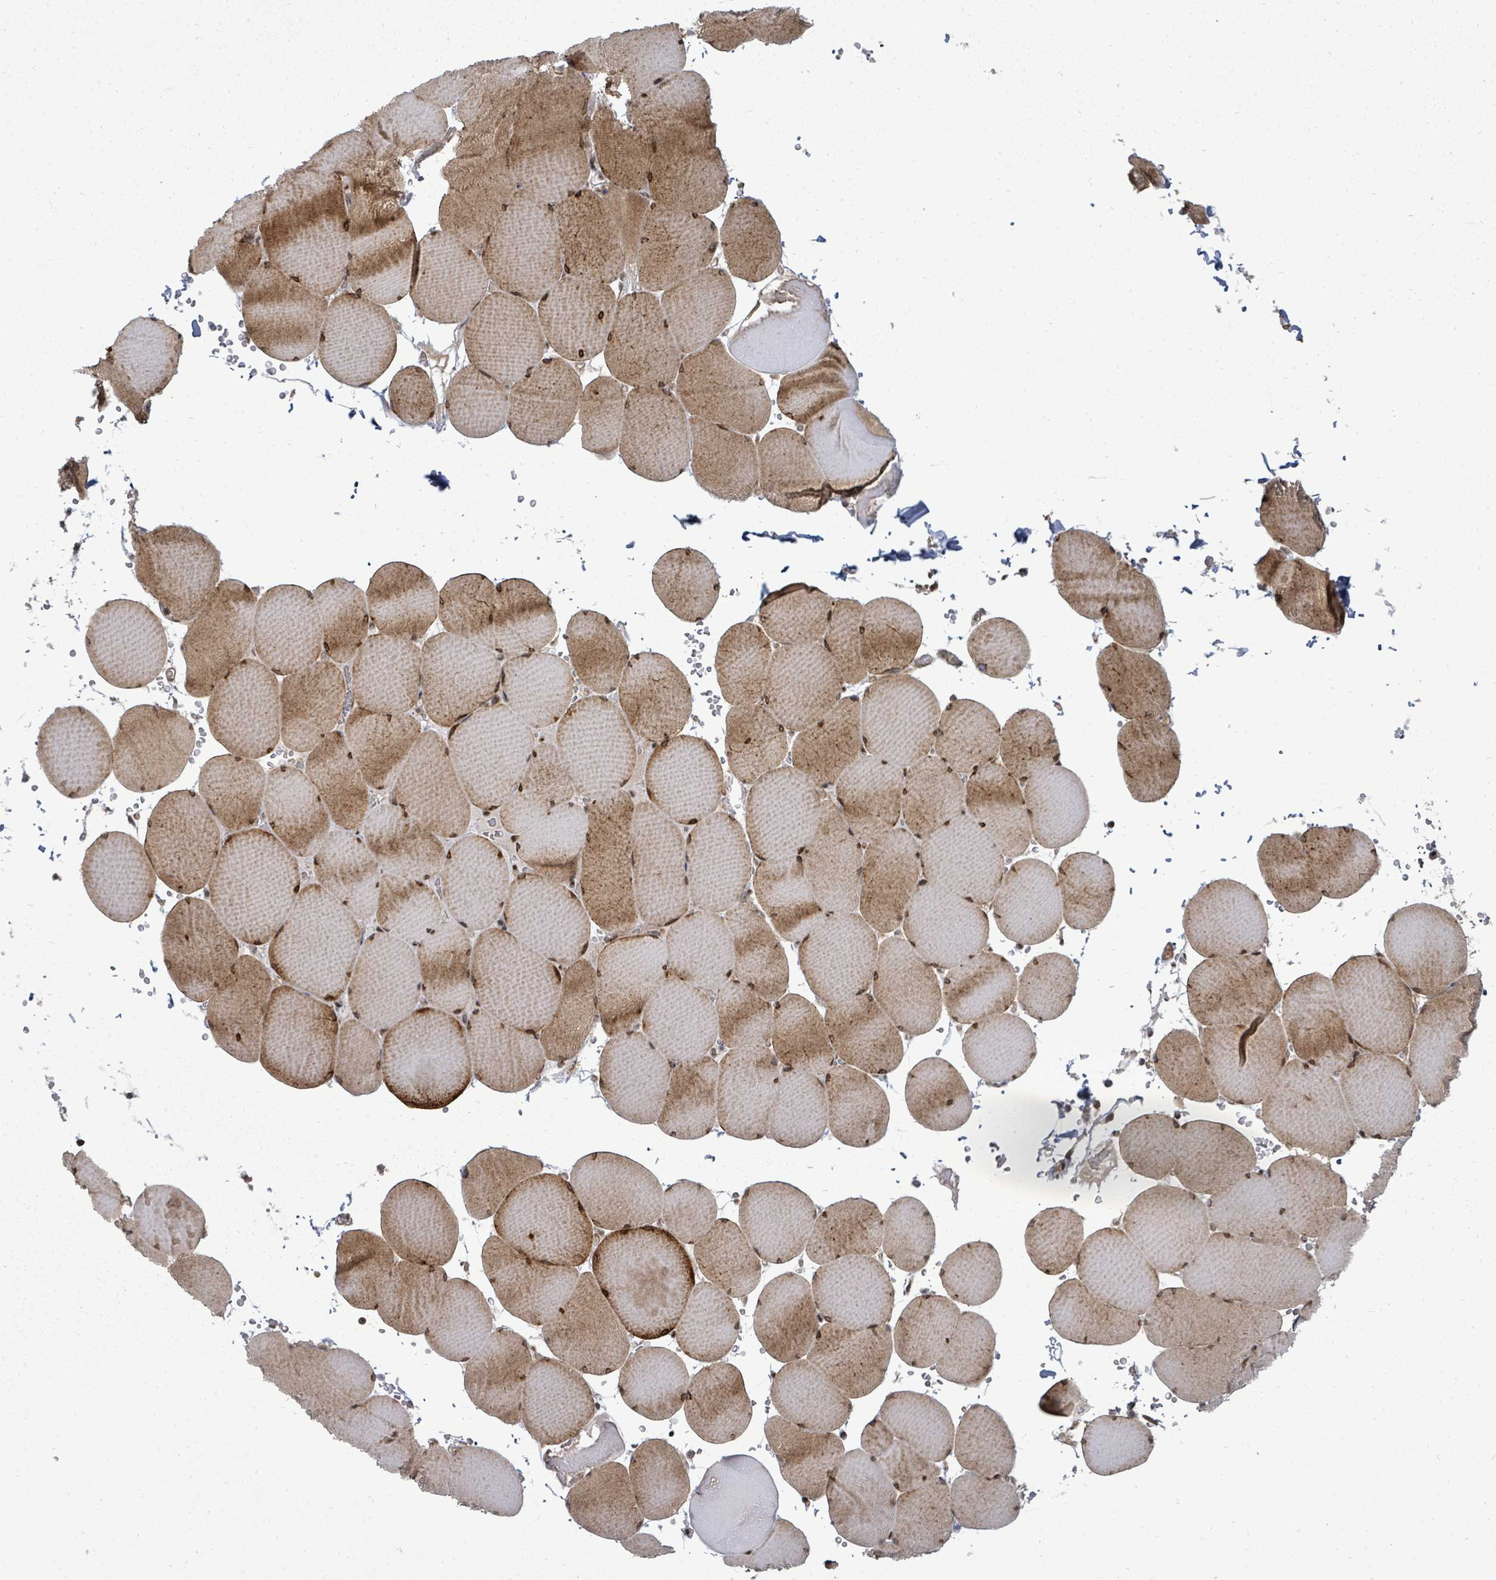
{"staining": {"intensity": "moderate", "quantity": ">75%", "location": "cytoplasmic/membranous,nuclear"}, "tissue": "skeletal muscle", "cell_type": "Myocytes", "image_type": "normal", "snomed": [{"axis": "morphology", "description": "Normal tissue, NOS"}, {"axis": "topography", "description": "Skeletal muscle"}, {"axis": "topography", "description": "Head-Neck"}], "caption": "Immunohistochemistry (DAB) staining of benign human skeletal muscle demonstrates moderate cytoplasmic/membranous,nuclear protein positivity in about >75% of myocytes. (DAB (3,3'-diaminobenzidine) IHC, brown staining for protein, blue staining for nuclei).", "gene": "EIF3CL", "patient": {"sex": "male", "age": 66}}